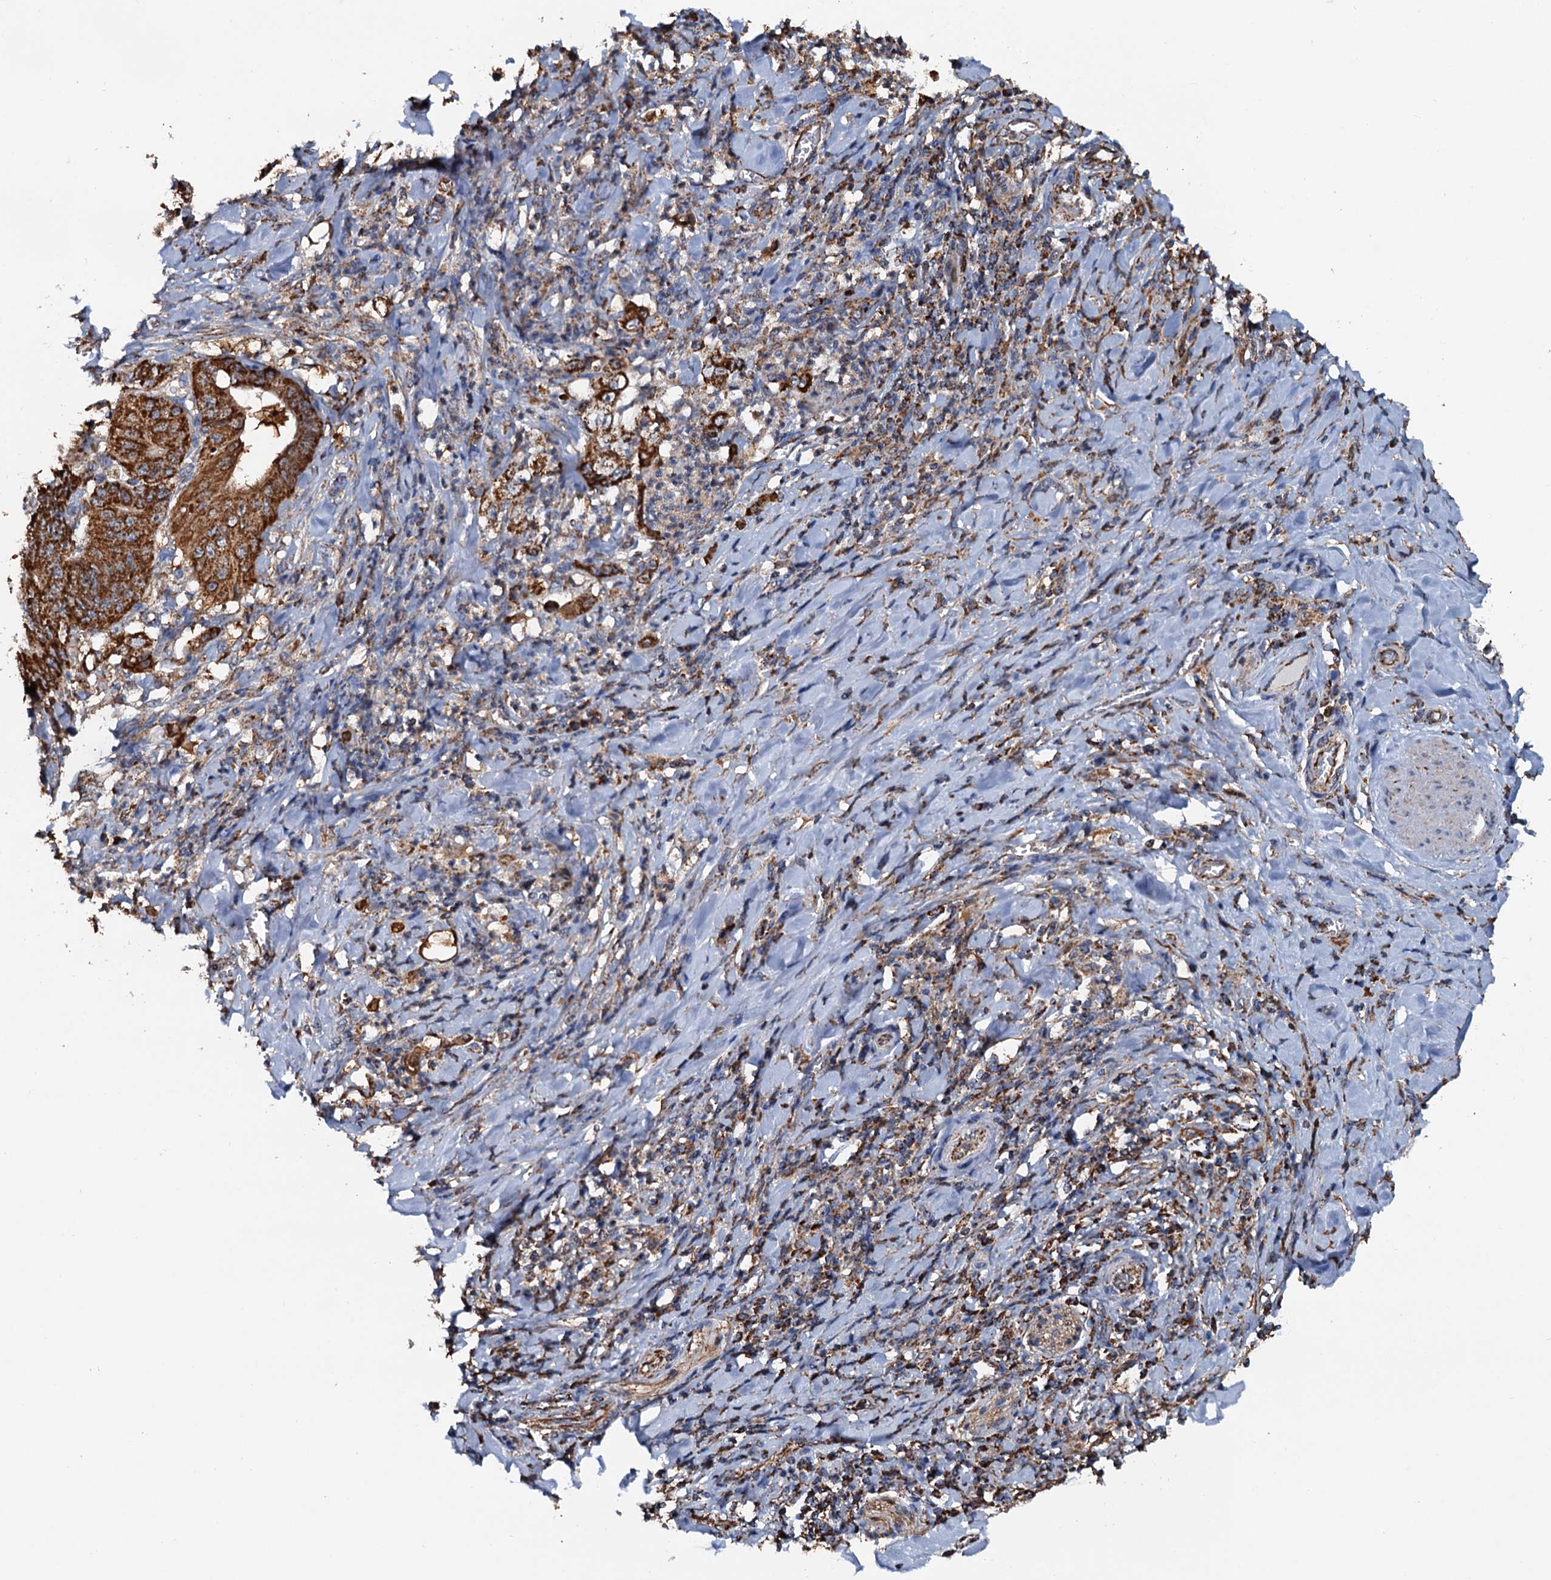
{"staining": {"intensity": "strong", "quantity": ">75%", "location": "cytoplasmic/membranous"}, "tissue": "stomach cancer", "cell_type": "Tumor cells", "image_type": "cancer", "snomed": [{"axis": "morphology", "description": "Adenocarcinoma, NOS"}, {"axis": "topography", "description": "Stomach"}], "caption": "IHC staining of stomach cancer (adenocarcinoma), which reveals high levels of strong cytoplasmic/membranous staining in about >75% of tumor cells indicating strong cytoplasmic/membranous protein staining. The staining was performed using DAB (3,3'-diaminobenzidine) (brown) for protein detection and nuclei were counterstained in hematoxylin (blue).", "gene": "AAGAB", "patient": {"sex": "female", "age": 73}}